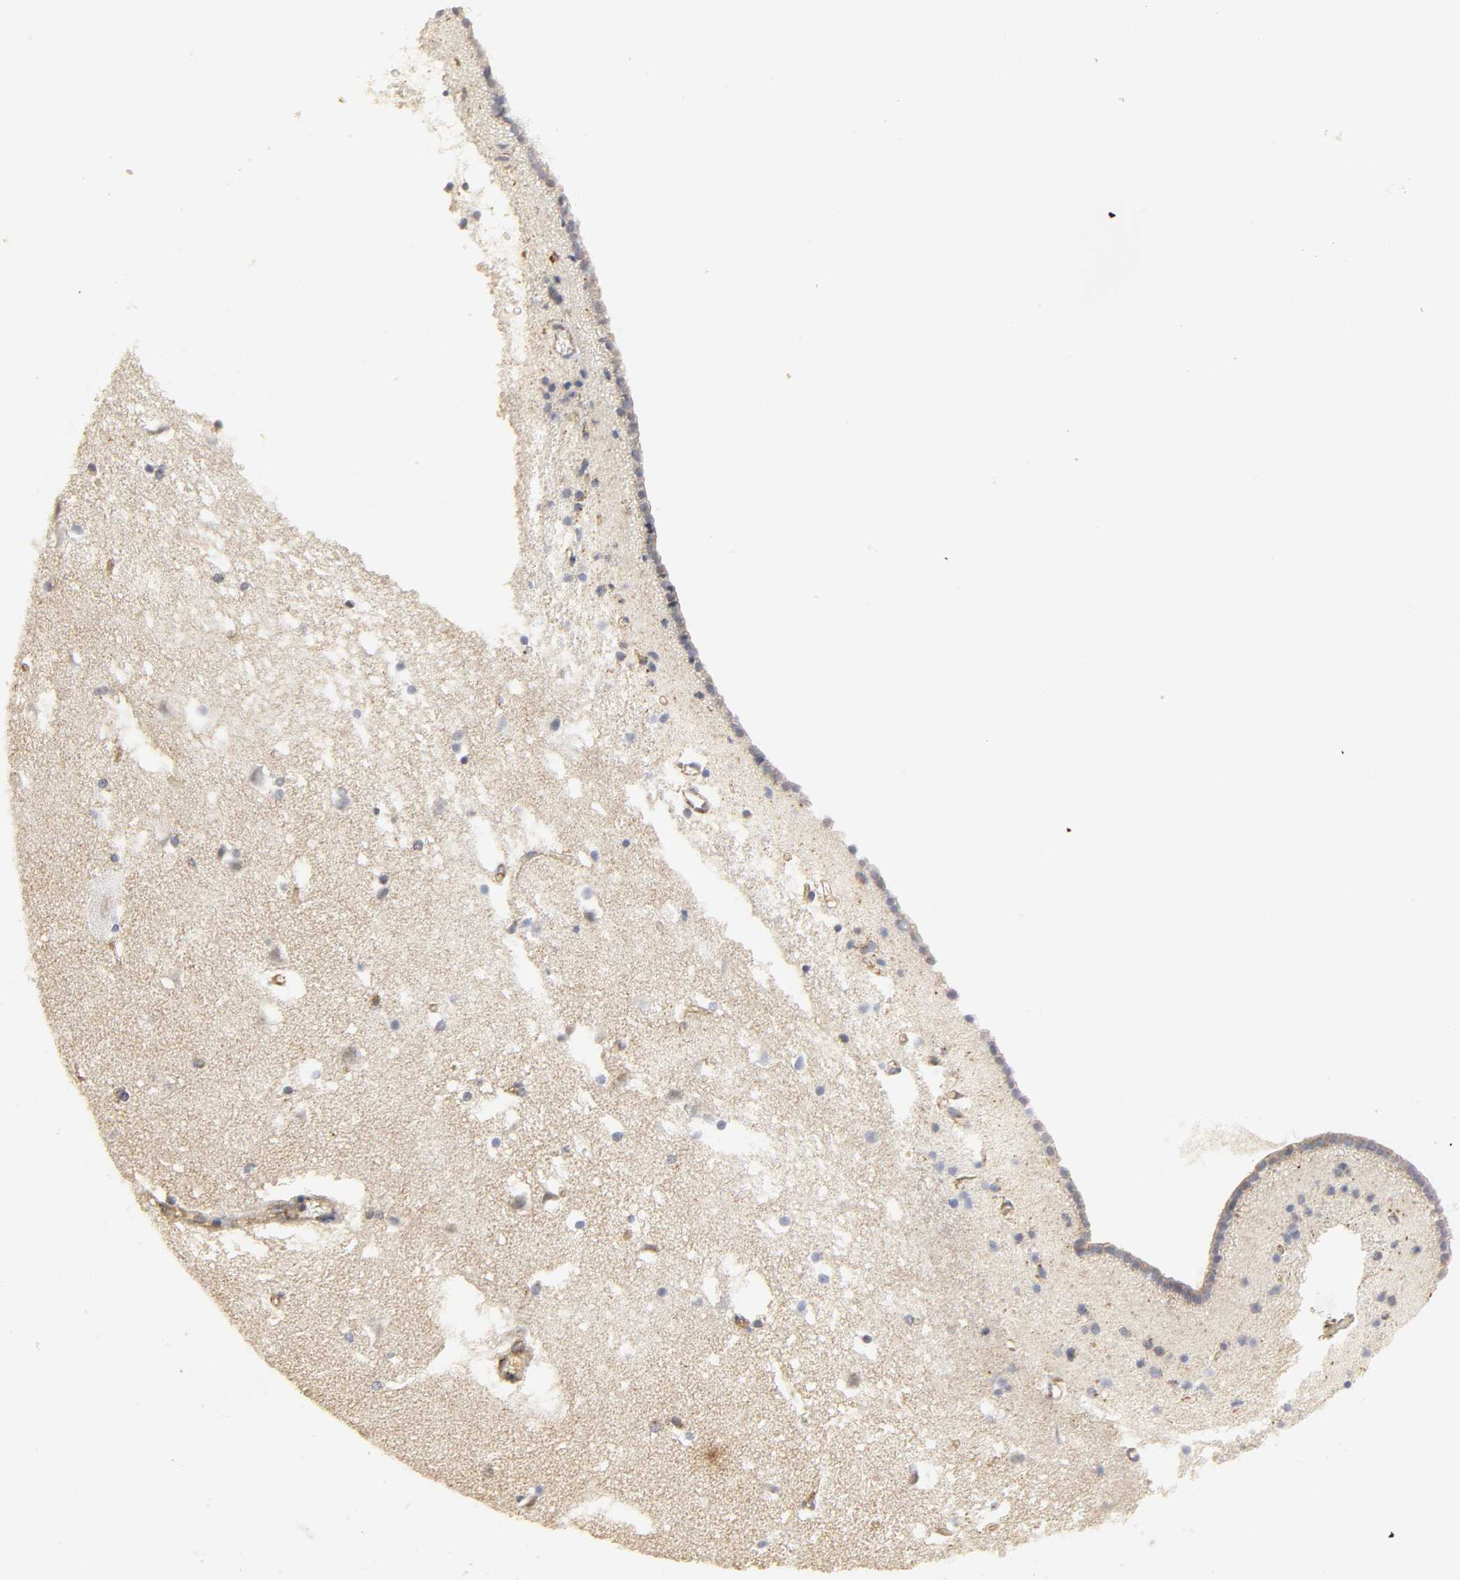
{"staining": {"intensity": "moderate", "quantity": "<25%", "location": "cytoplasmic/membranous"}, "tissue": "caudate", "cell_type": "Glial cells", "image_type": "normal", "snomed": [{"axis": "morphology", "description": "Normal tissue, NOS"}, {"axis": "topography", "description": "Lateral ventricle wall"}], "caption": "A brown stain shows moderate cytoplasmic/membranous positivity of a protein in glial cells of normal caudate. Using DAB (3,3'-diaminobenzidine) (brown) and hematoxylin (blue) stains, captured at high magnification using brightfield microscopy.", "gene": "SH3GLB1", "patient": {"sex": "male", "age": 45}}